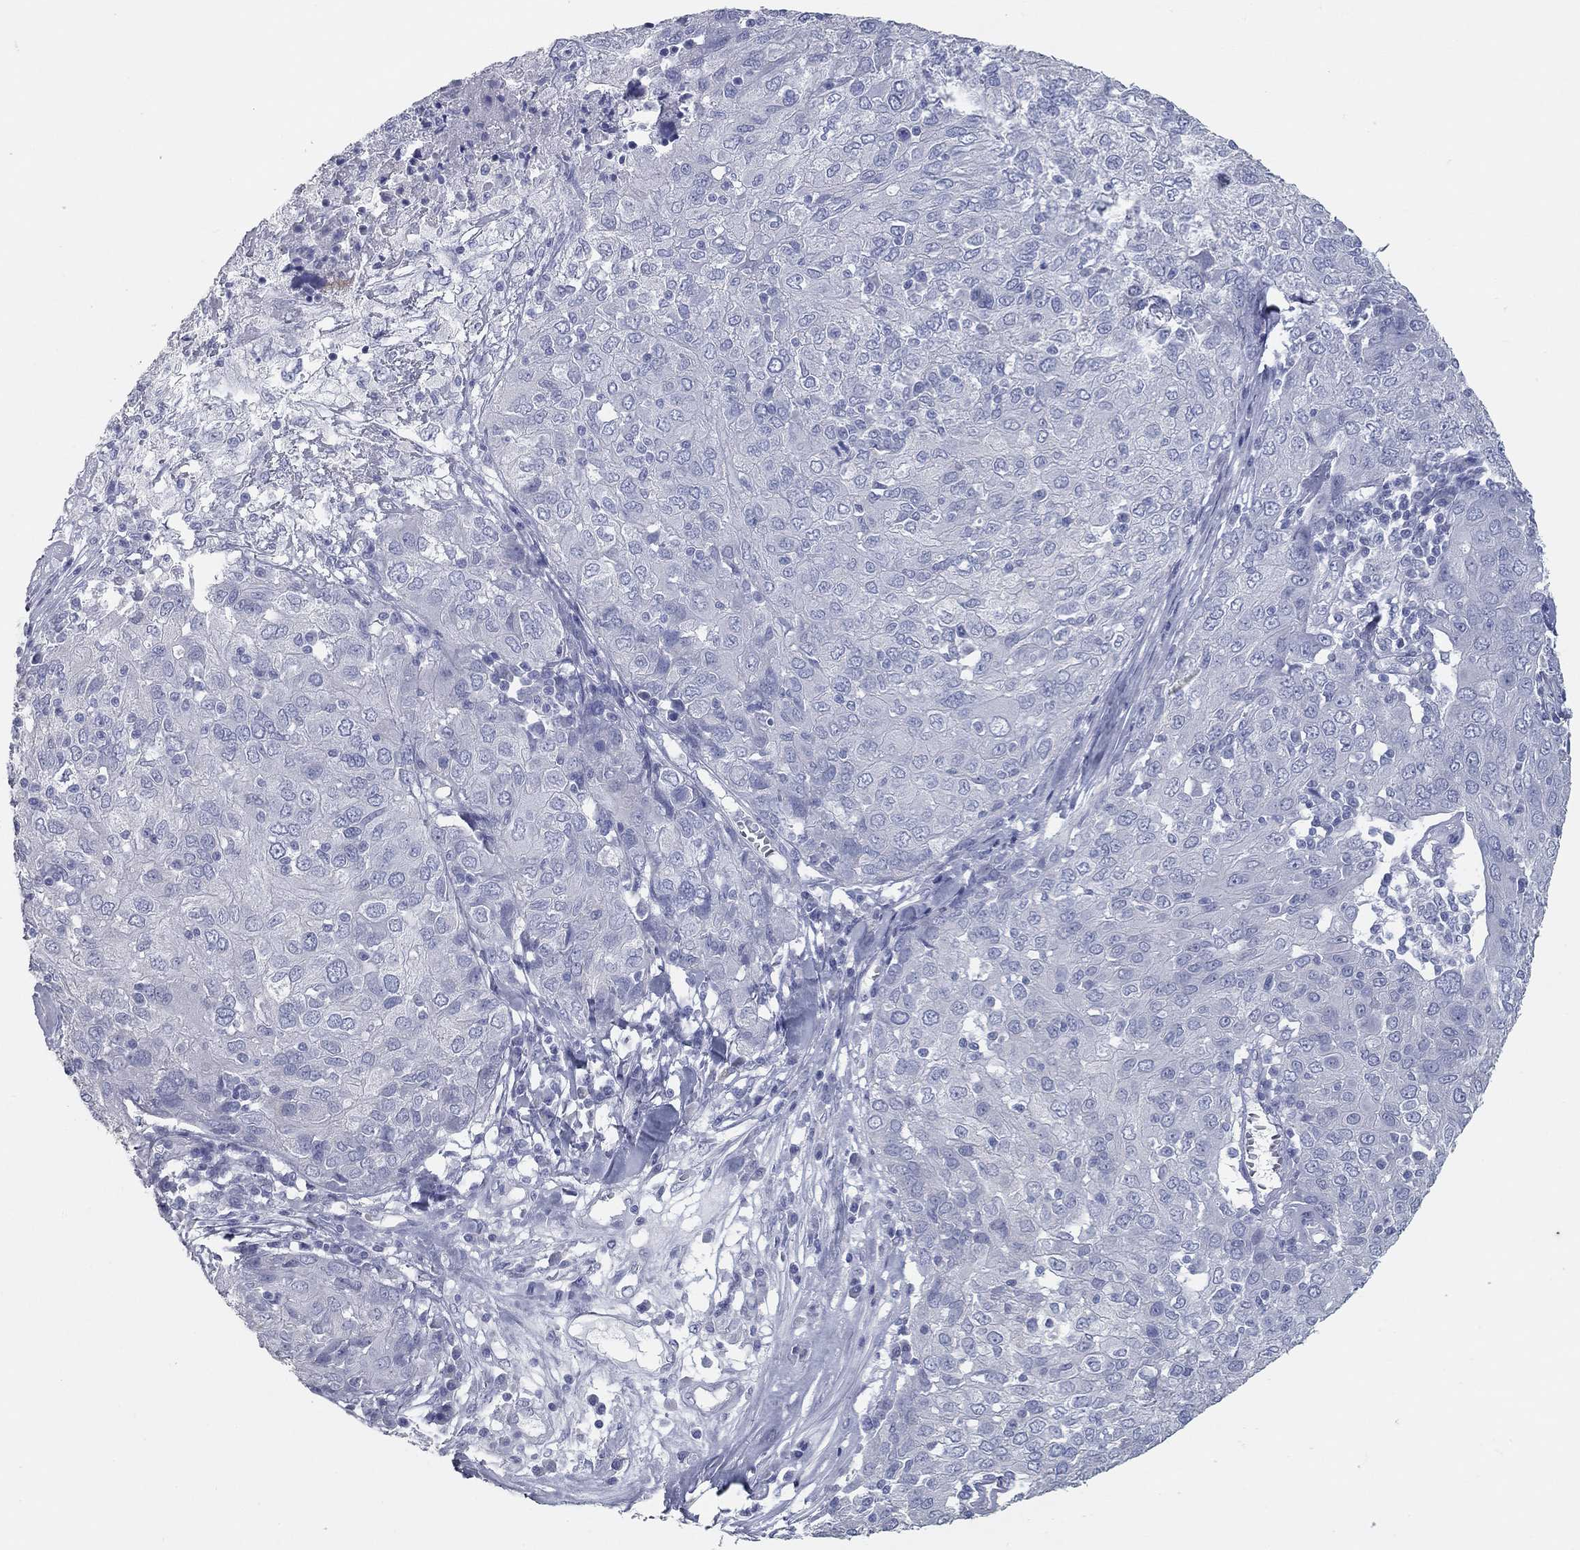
{"staining": {"intensity": "negative", "quantity": "none", "location": "none"}, "tissue": "ovarian cancer", "cell_type": "Tumor cells", "image_type": "cancer", "snomed": [{"axis": "morphology", "description": "Carcinoma, endometroid"}, {"axis": "topography", "description": "Ovary"}], "caption": "Photomicrograph shows no protein positivity in tumor cells of ovarian cancer tissue.", "gene": "TAC1", "patient": {"sex": "female", "age": 50}}